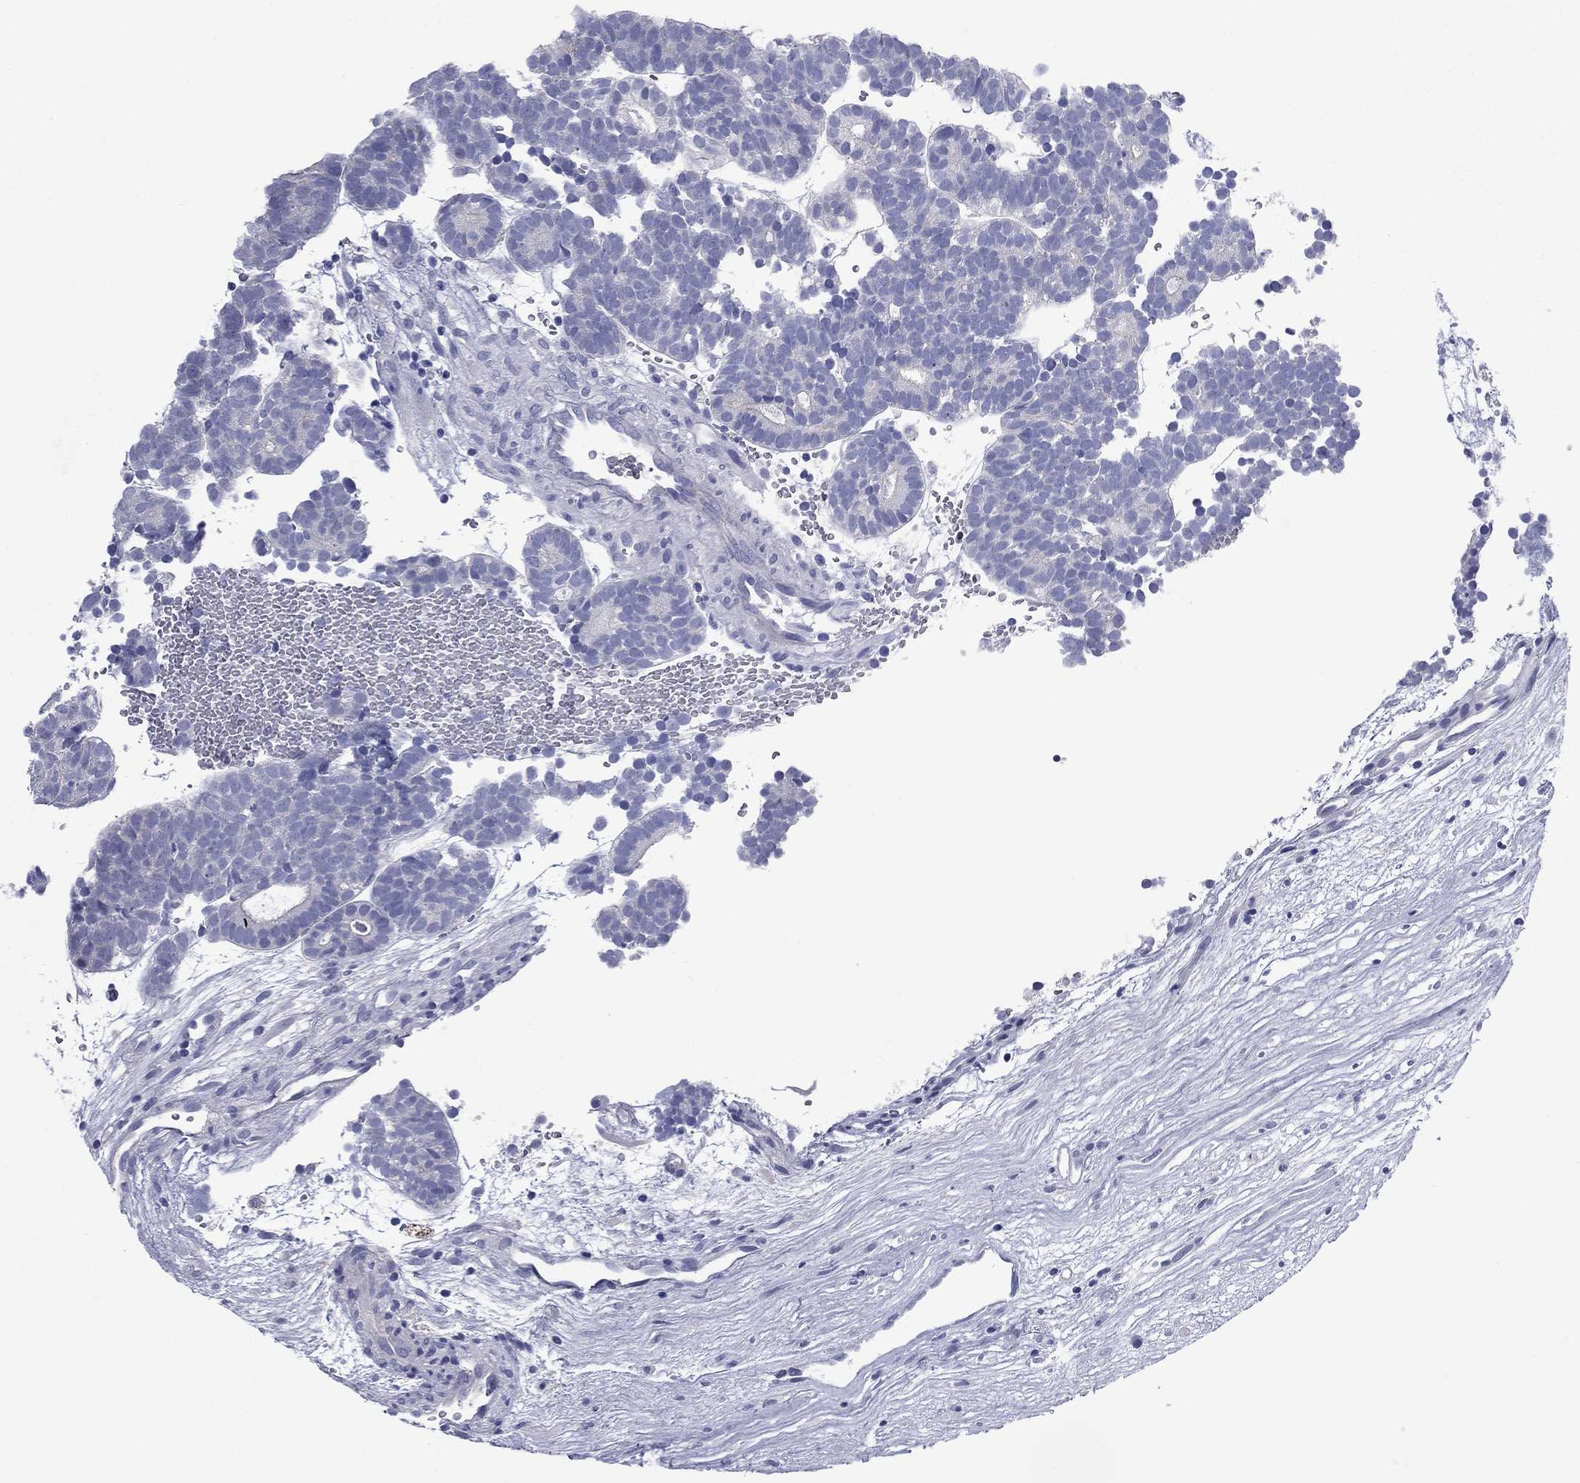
{"staining": {"intensity": "negative", "quantity": "none", "location": "none"}, "tissue": "head and neck cancer", "cell_type": "Tumor cells", "image_type": "cancer", "snomed": [{"axis": "morphology", "description": "Adenocarcinoma, NOS"}, {"axis": "topography", "description": "Head-Neck"}], "caption": "There is no significant positivity in tumor cells of head and neck adenocarcinoma.", "gene": "FCER2", "patient": {"sex": "female", "age": 81}}